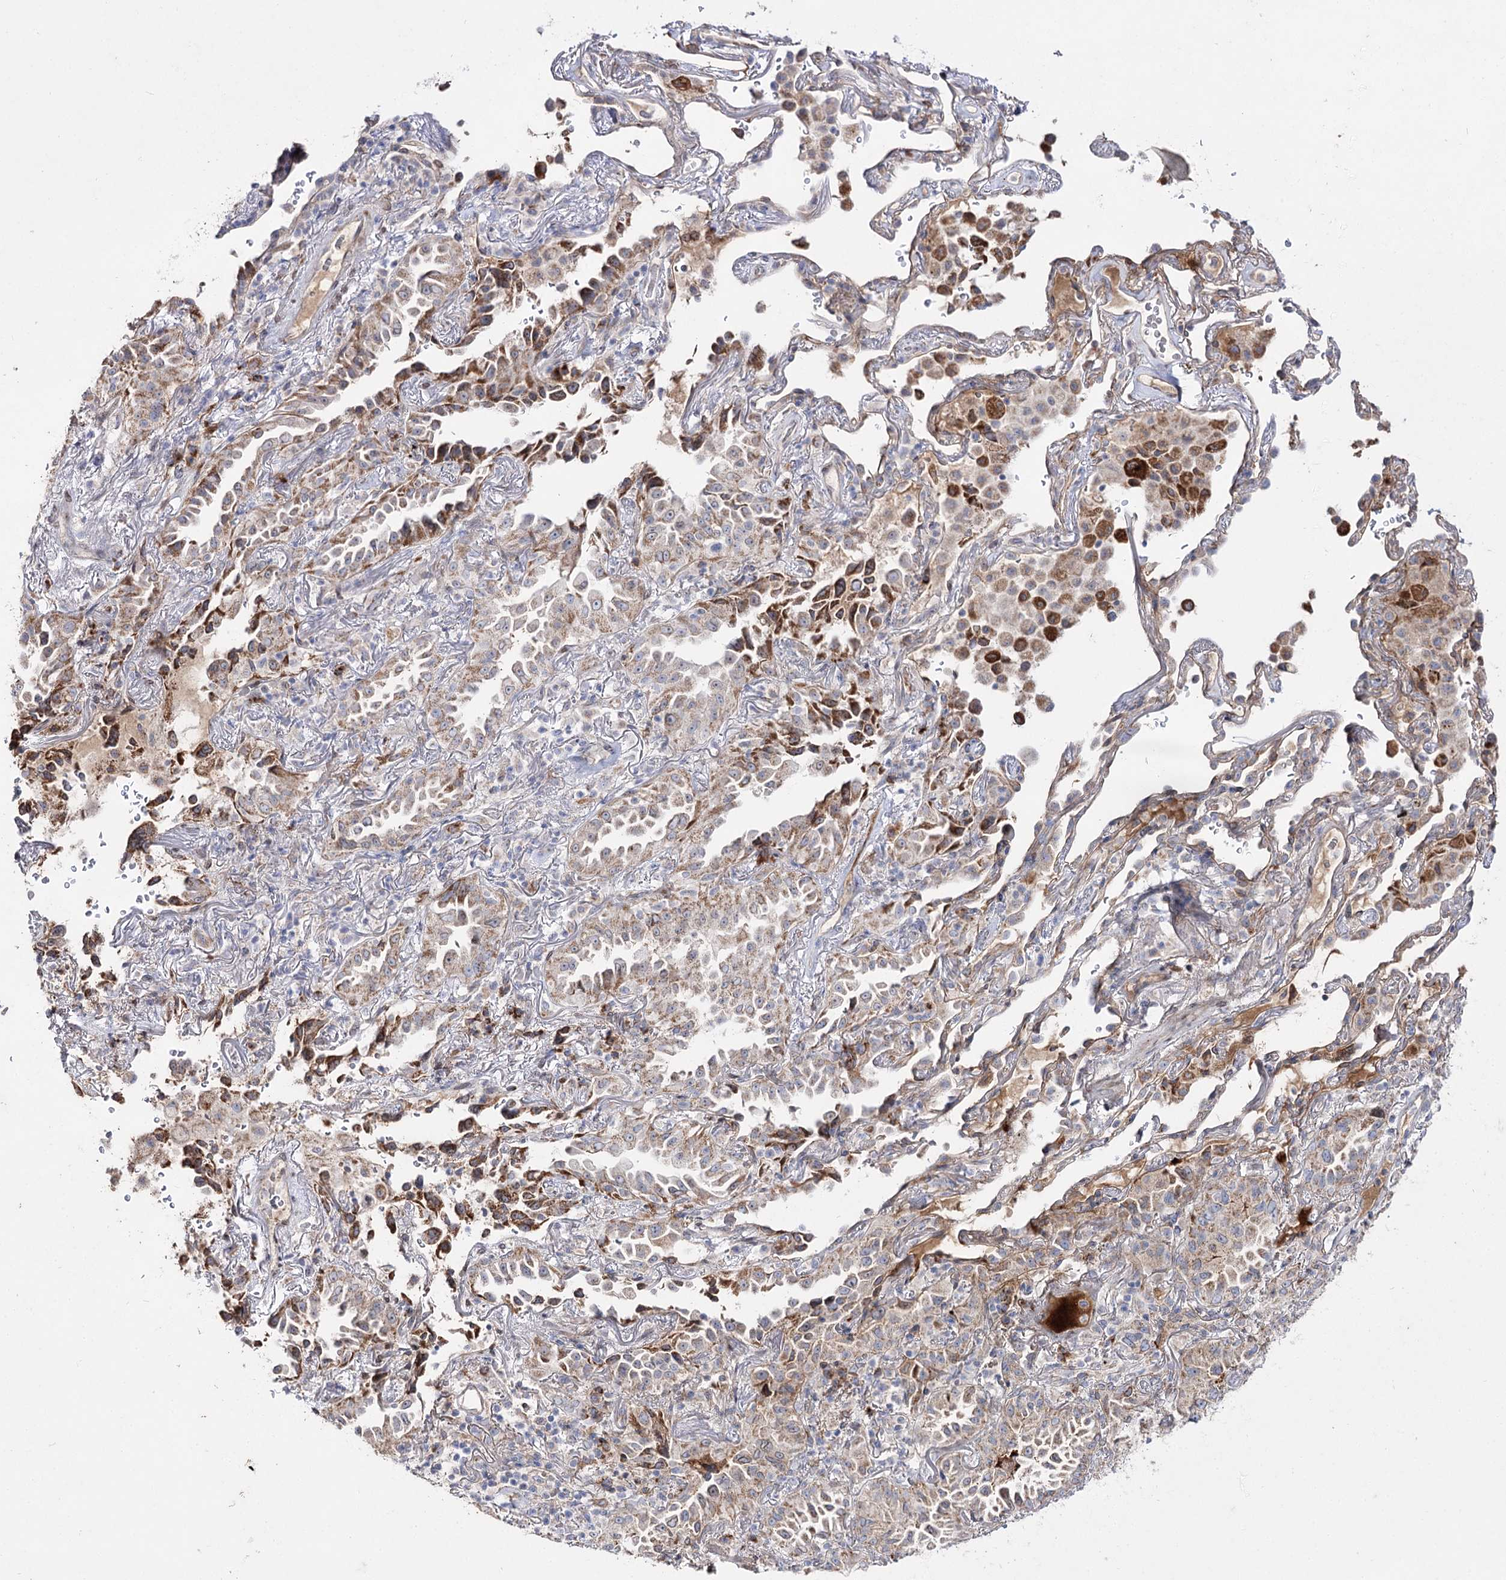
{"staining": {"intensity": "moderate", "quantity": "25%-75%", "location": "cytoplasmic/membranous"}, "tissue": "lung cancer", "cell_type": "Tumor cells", "image_type": "cancer", "snomed": [{"axis": "morphology", "description": "Adenocarcinoma, NOS"}, {"axis": "topography", "description": "Lung"}], "caption": "Moderate cytoplasmic/membranous protein staining is present in about 25%-75% of tumor cells in lung cancer (adenocarcinoma).", "gene": "C11orf80", "patient": {"sex": "female", "age": 69}}